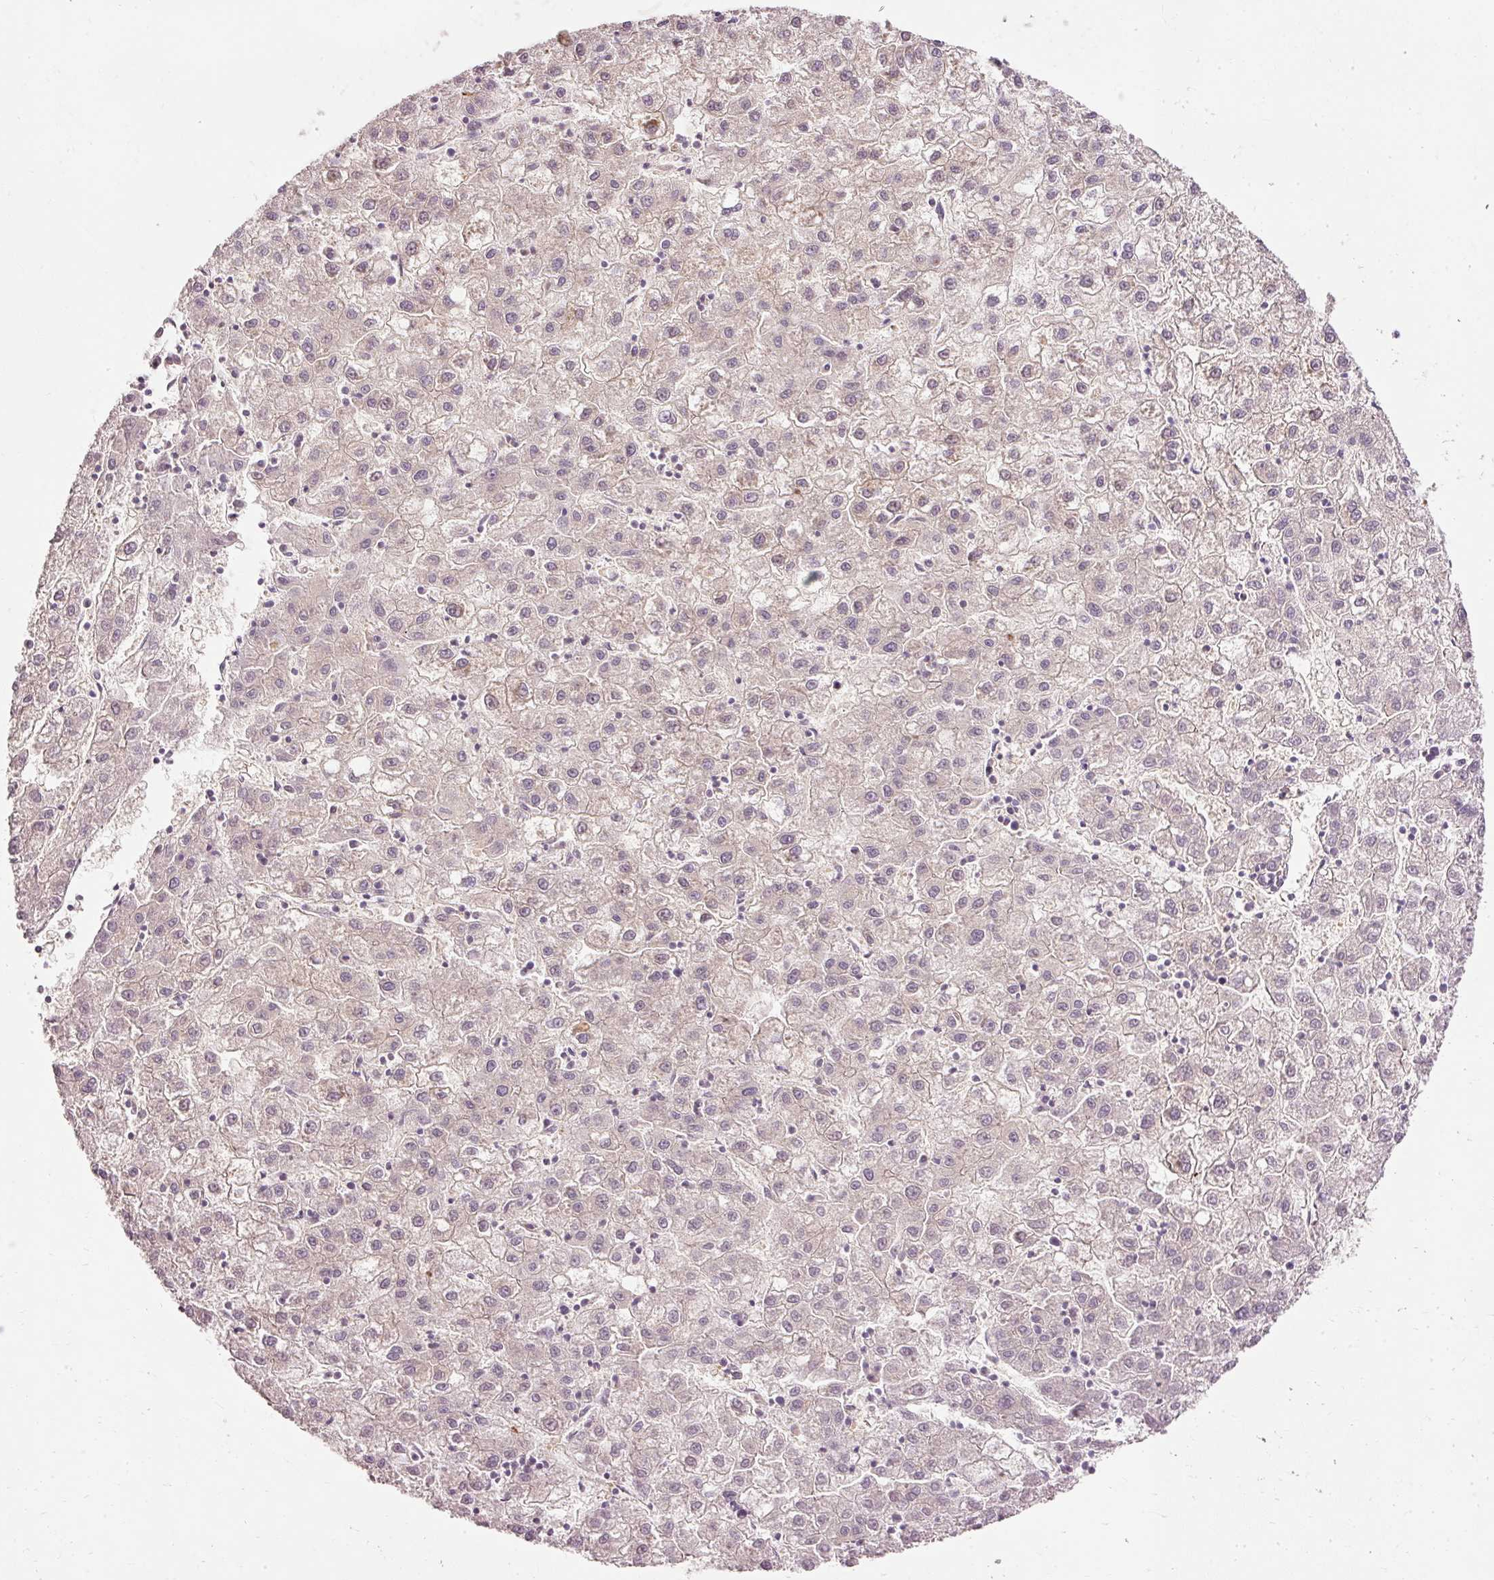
{"staining": {"intensity": "negative", "quantity": "none", "location": "none"}, "tissue": "liver cancer", "cell_type": "Tumor cells", "image_type": "cancer", "snomed": [{"axis": "morphology", "description": "Carcinoma, Hepatocellular, NOS"}, {"axis": "topography", "description": "Liver"}], "caption": "Immunohistochemistry (IHC) micrograph of neoplastic tissue: human liver cancer stained with DAB displays no significant protein staining in tumor cells.", "gene": "ARMH3", "patient": {"sex": "male", "age": 72}}